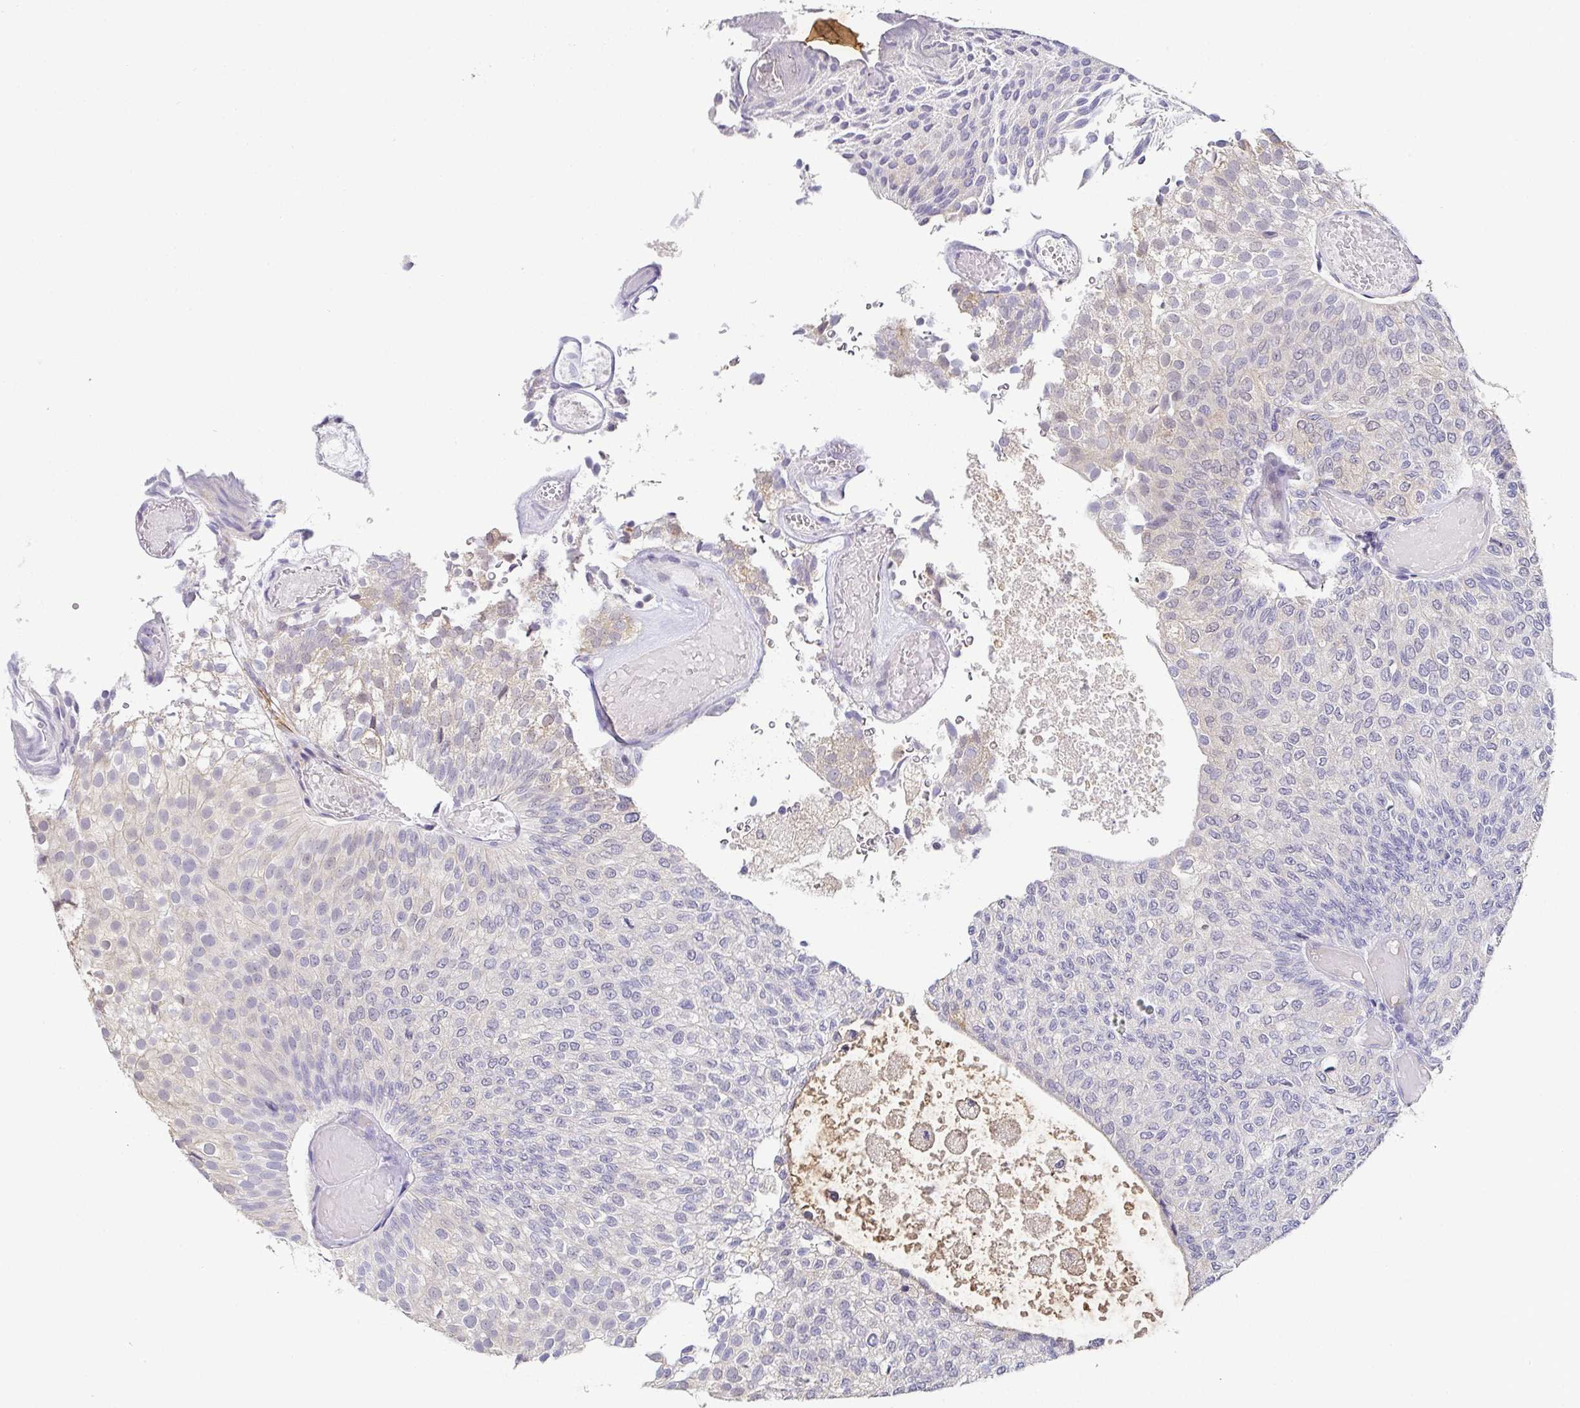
{"staining": {"intensity": "negative", "quantity": "none", "location": "none"}, "tissue": "urothelial cancer", "cell_type": "Tumor cells", "image_type": "cancer", "snomed": [{"axis": "morphology", "description": "Urothelial carcinoma, Low grade"}, {"axis": "topography", "description": "Urinary bladder"}], "caption": "Protein analysis of urothelial cancer demonstrates no significant staining in tumor cells.", "gene": "RNASE7", "patient": {"sex": "male", "age": 78}}